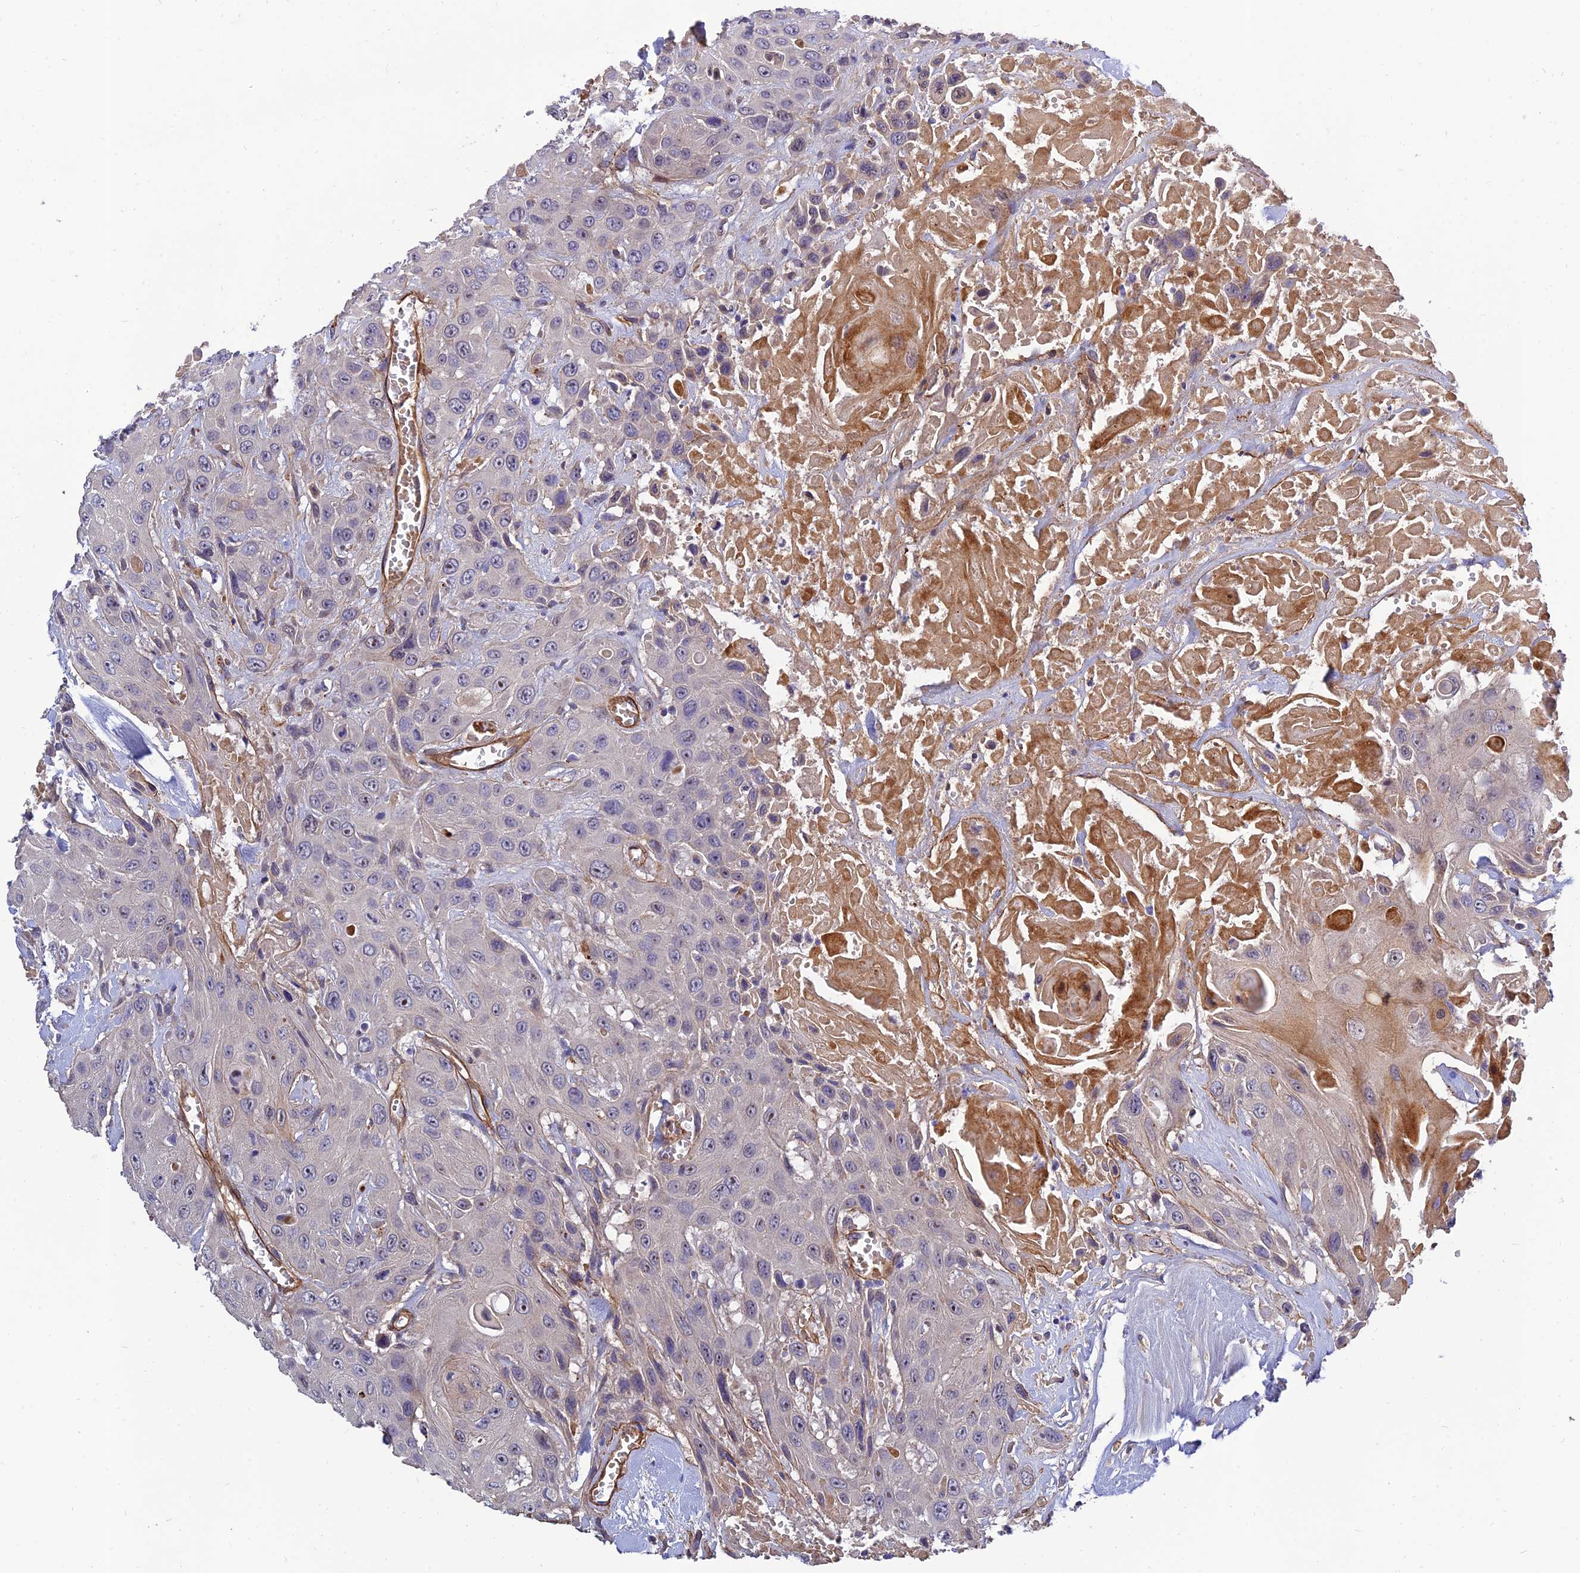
{"staining": {"intensity": "negative", "quantity": "none", "location": "none"}, "tissue": "head and neck cancer", "cell_type": "Tumor cells", "image_type": "cancer", "snomed": [{"axis": "morphology", "description": "Squamous cell carcinoma, NOS"}, {"axis": "topography", "description": "Head-Neck"}], "caption": "Tumor cells show no significant protein positivity in squamous cell carcinoma (head and neck).", "gene": "MRPL35", "patient": {"sex": "male", "age": 81}}